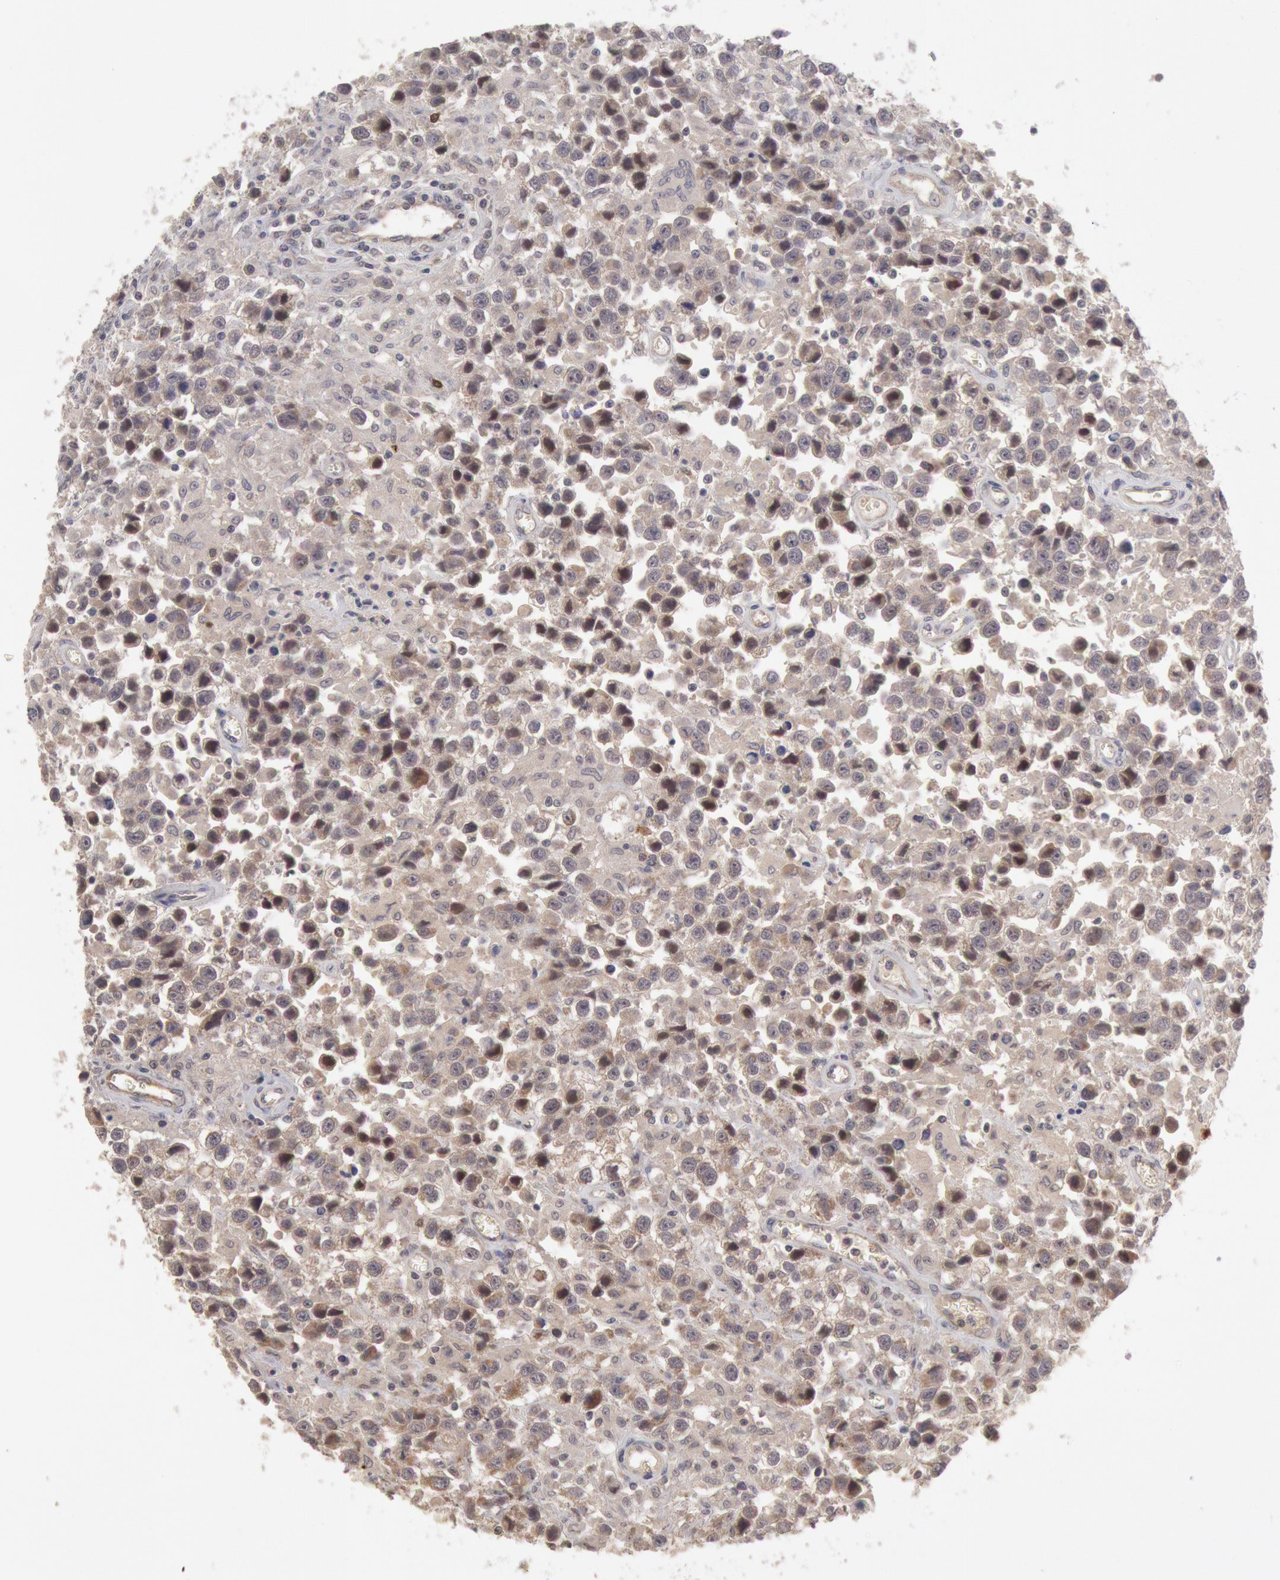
{"staining": {"intensity": "weak", "quantity": "25%-75%", "location": "cytoplasmic/membranous"}, "tissue": "testis cancer", "cell_type": "Tumor cells", "image_type": "cancer", "snomed": [{"axis": "morphology", "description": "Seminoma, NOS"}, {"axis": "topography", "description": "Testis"}], "caption": "Protein staining of seminoma (testis) tissue displays weak cytoplasmic/membranous positivity in approximately 25%-75% of tumor cells.", "gene": "ZFP36L1", "patient": {"sex": "male", "age": 43}}